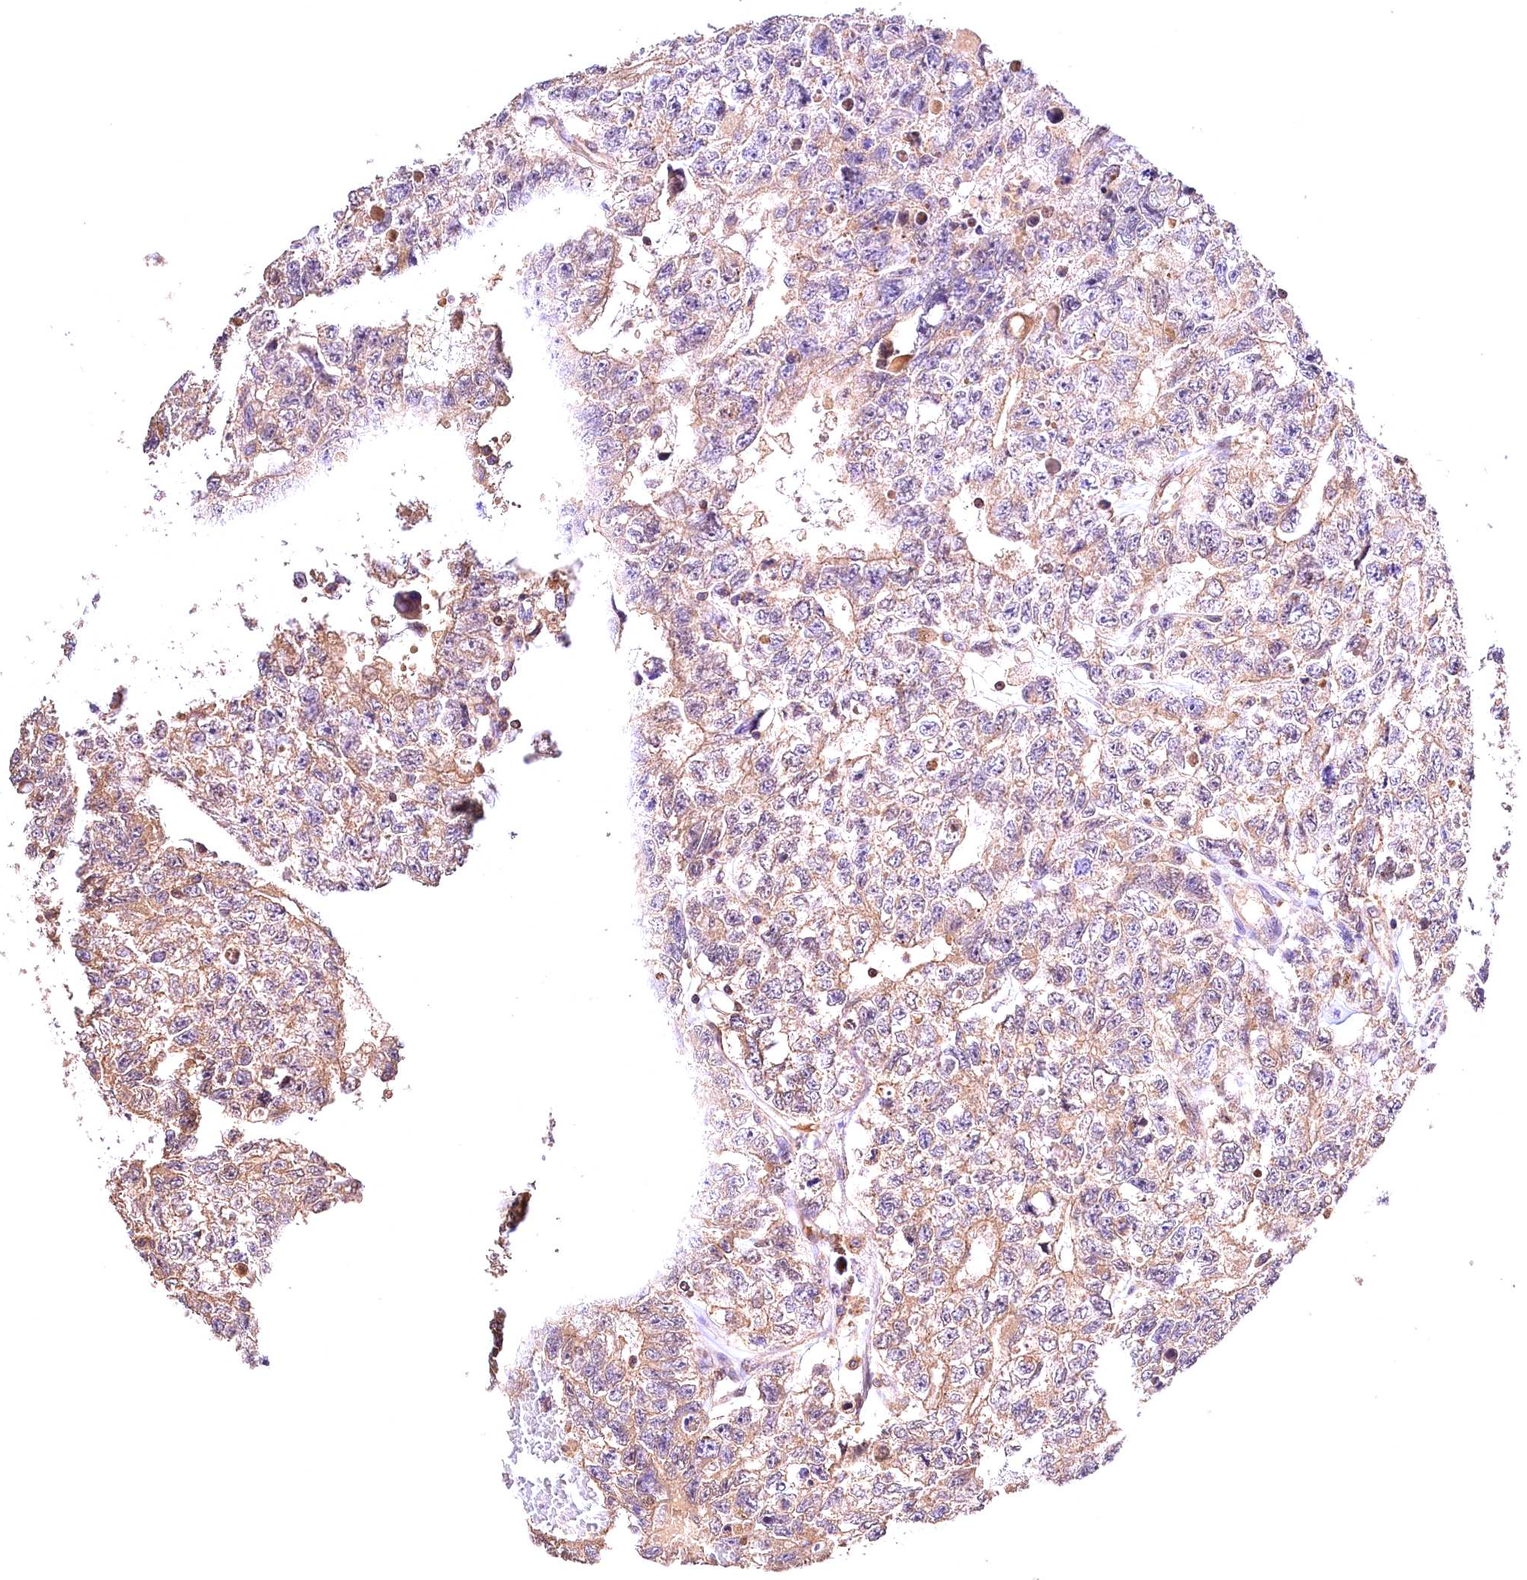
{"staining": {"intensity": "moderate", "quantity": "25%-75%", "location": "cytoplasmic/membranous"}, "tissue": "testis cancer", "cell_type": "Tumor cells", "image_type": "cancer", "snomed": [{"axis": "morphology", "description": "Carcinoma, Embryonal, NOS"}, {"axis": "topography", "description": "Testis"}], "caption": "Testis cancer (embryonal carcinoma) stained for a protein (brown) demonstrates moderate cytoplasmic/membranous positive positivity in about 25%-75% of tumor cells.", "gene": "KPTN", "patient": {"sex": "male", "age": 26}}